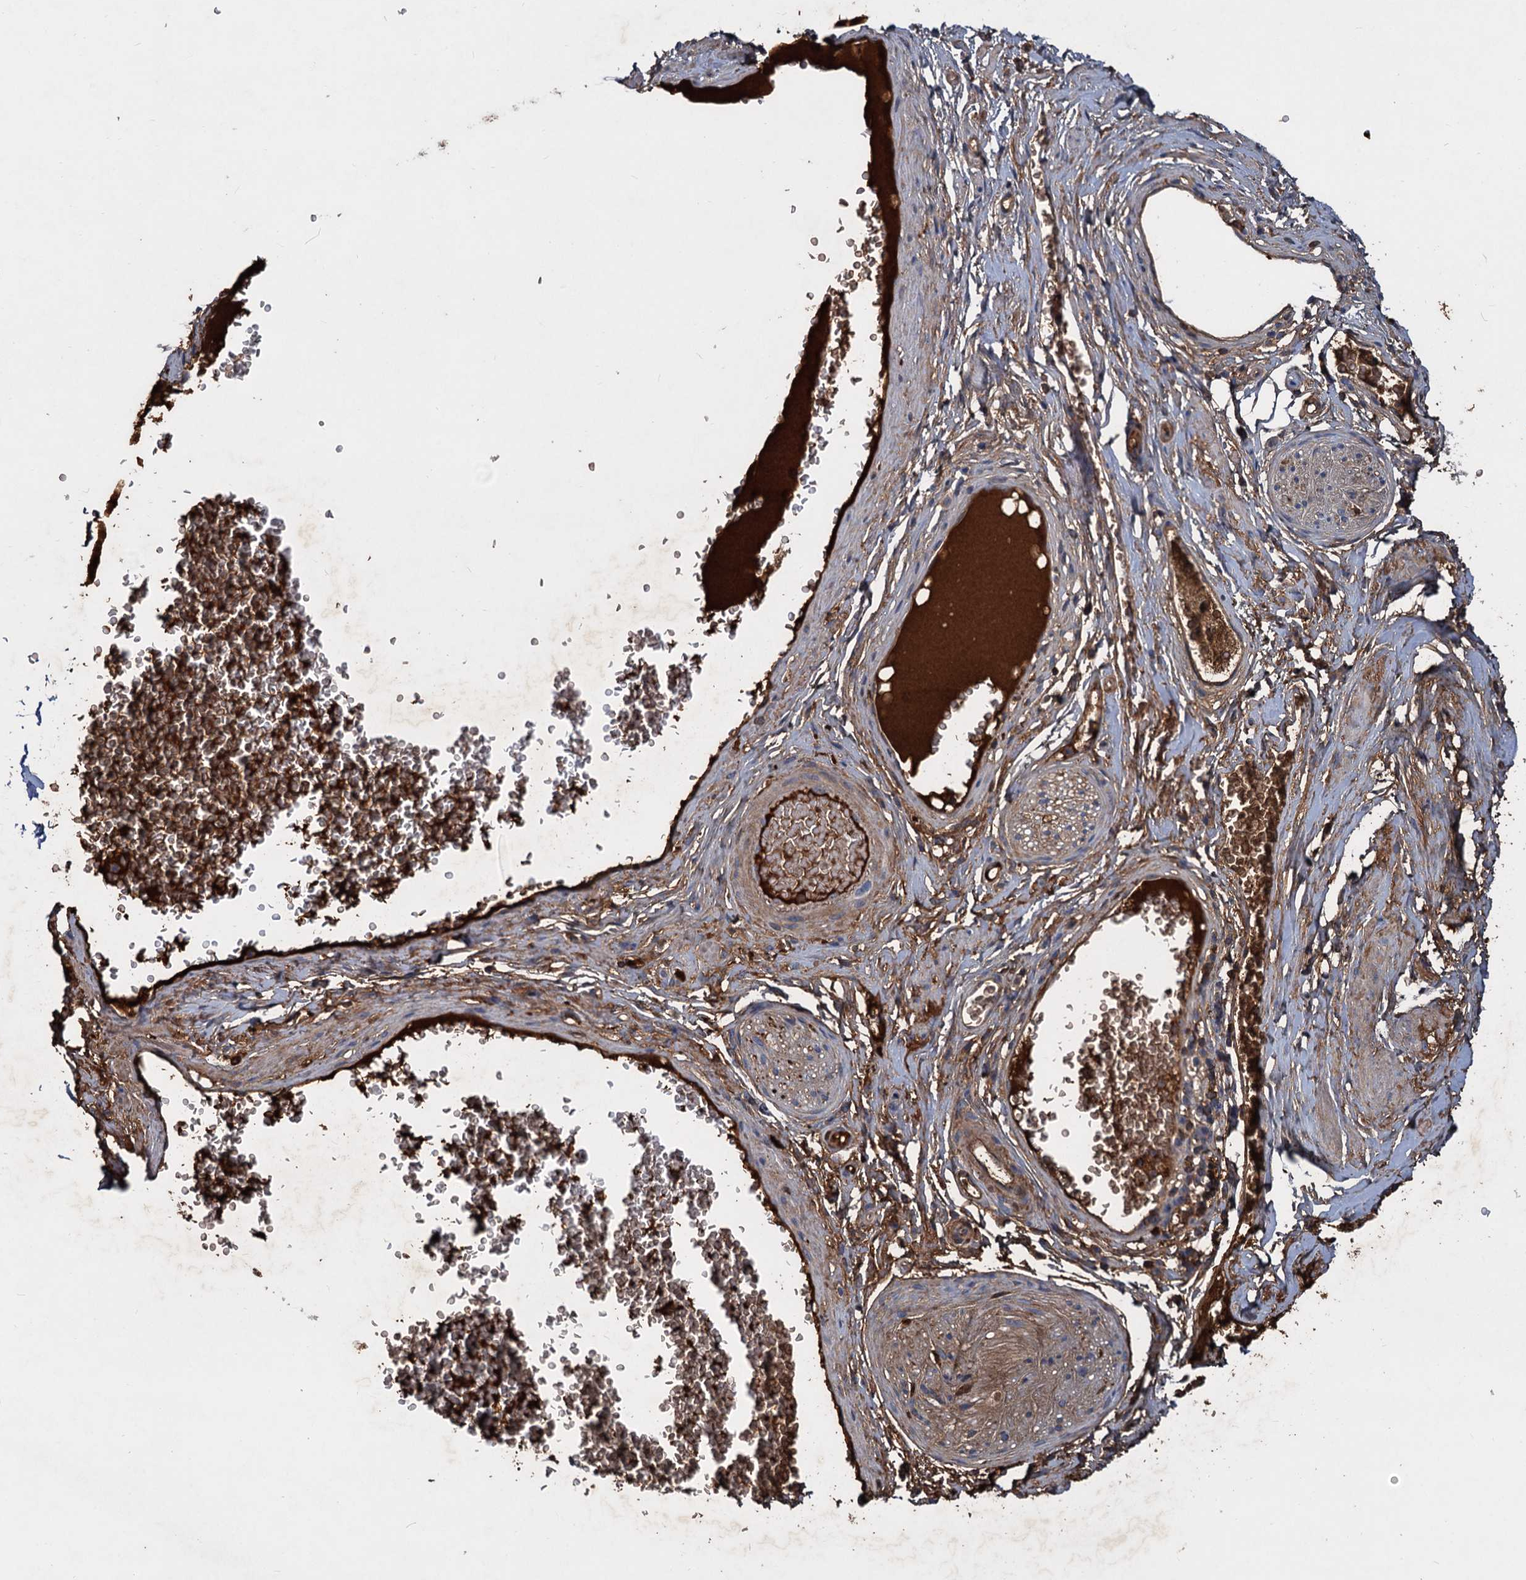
{"staining": {"intensity": "weak", "quantity": ">75%", "location": "cytoplasmic/membranous"}, "tissue": "adipose tissue", "cell_type": "Adipocytes", "image_type": "normal", "snomed": [{"axis": "morphology", "description": "Normal tissue, NOS"}, {"axis": "morphology", "description": "Adenocarcinoma, NOS"}, {"axis": "topography", "description": "Rectum"}, {"axis": "topography", "description": "Vagina"}, {"axis": "topography", "description": "Peripheral nerve tissue"}], "caption": "The photomicrograph displays a brown stain indicating the presence of a protein in the cytoplasmic/membranous of adipocytes in adipose tissue.", "gene": "CHRD", "patient": {"sex": "female", "age": 71}}